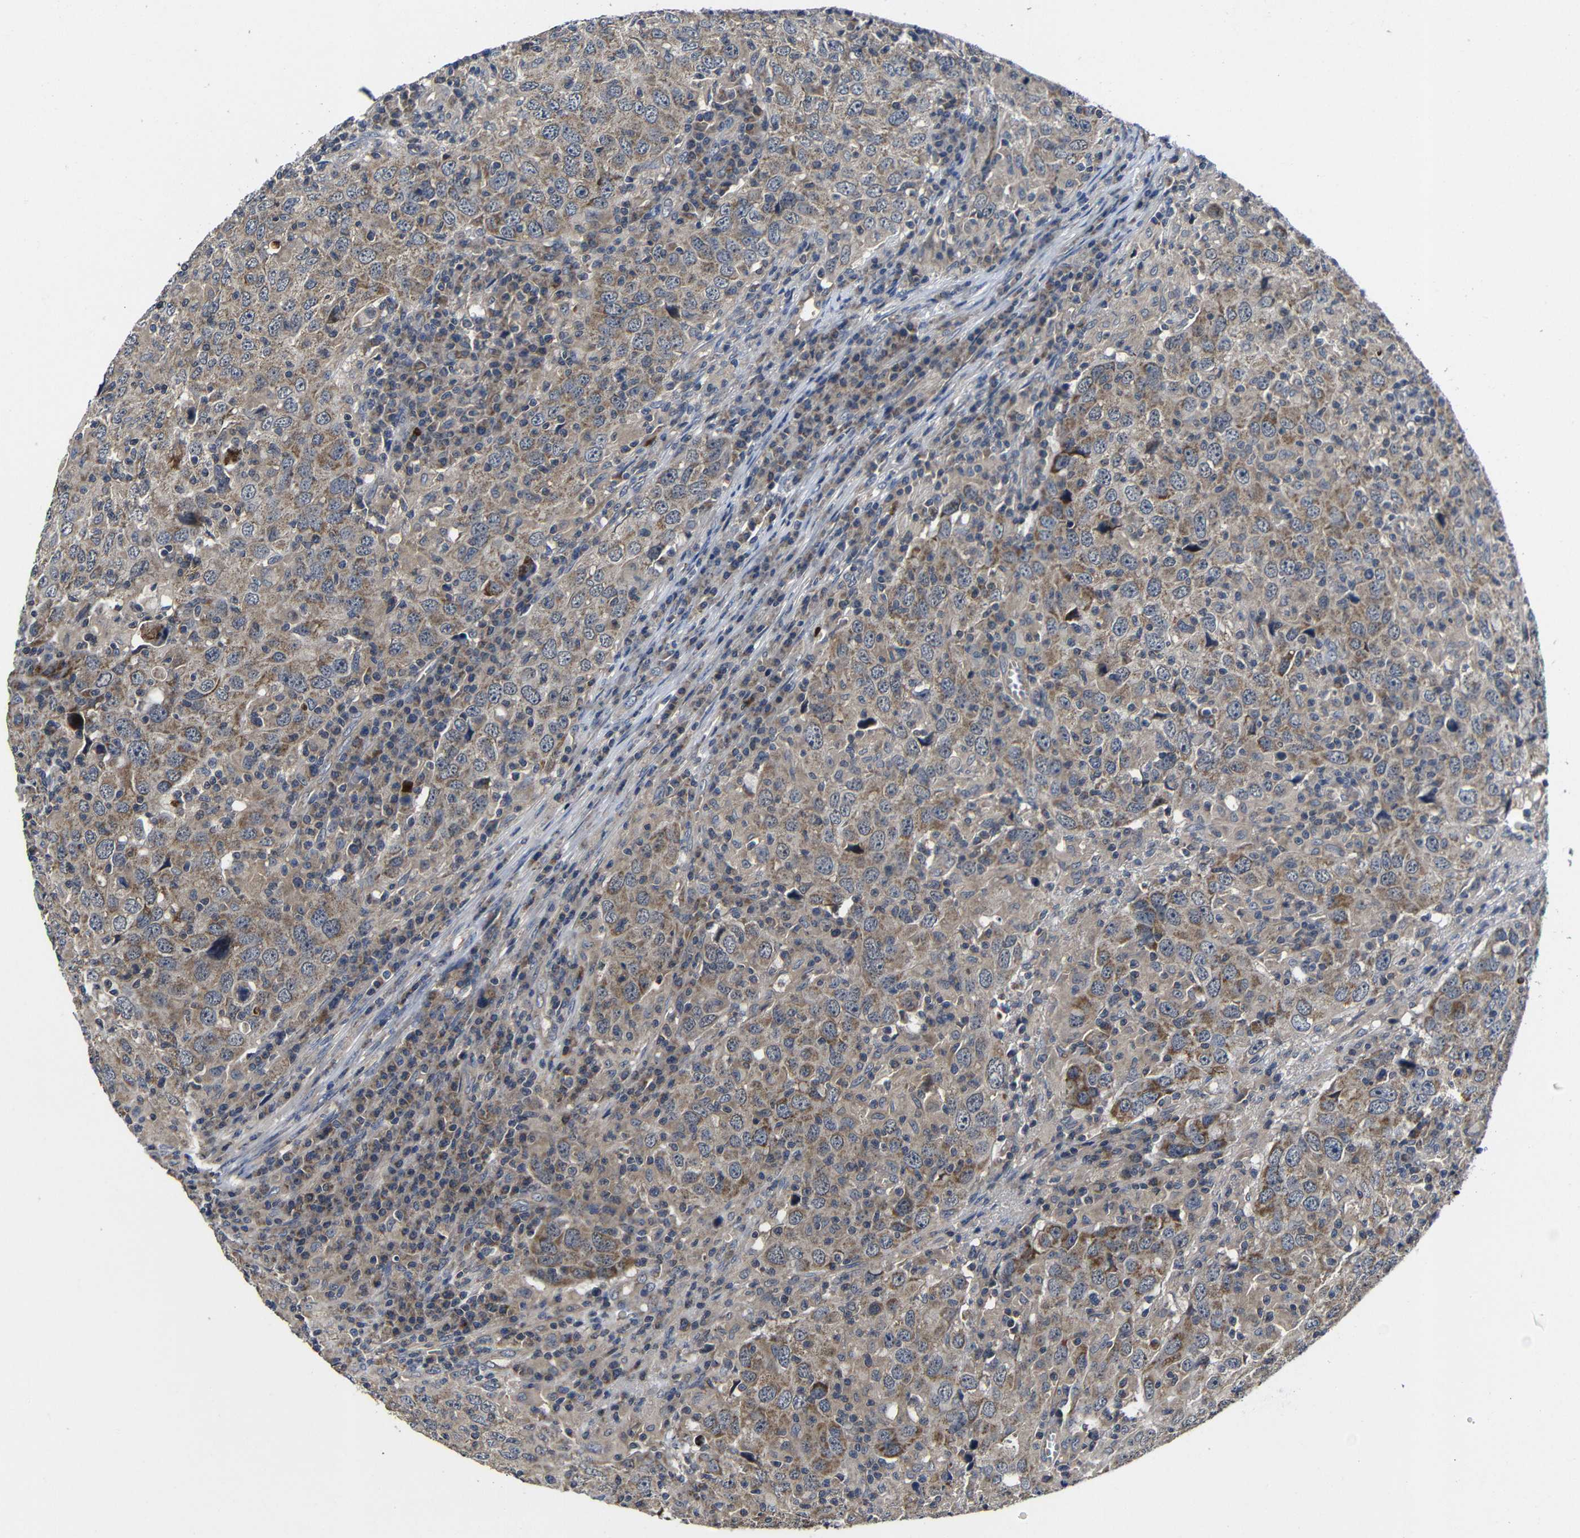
{"staining": {"intensity": "moderate", "quantity": "25%-75%", "location": "cytoplasmic/membranous"}, "tissue": "head and neck cancer", "cell_type": "Tumor cells", "image_type": "cancer", "snomed": [{"axis": "morphology", "description": "Adenocarcinoma, NOS"}, {"axis": "topography", "description": "Salivary gland"}, {"axis": "topography", "description": "Head-Neck"}], "caption": "Immunohistochemistry (IHC) (DAB (3,3'-diaminobenzidine)) staining of human head and neck cancer displays moderate cytoplasmic/membranous protein staining in approximately 25%-75% of tumor cells. (brown staining indicates protein expression, while blue staining denotes nuclei).", "gene": "LPAR5", "patient": {"sex": "female", "age": 65}}